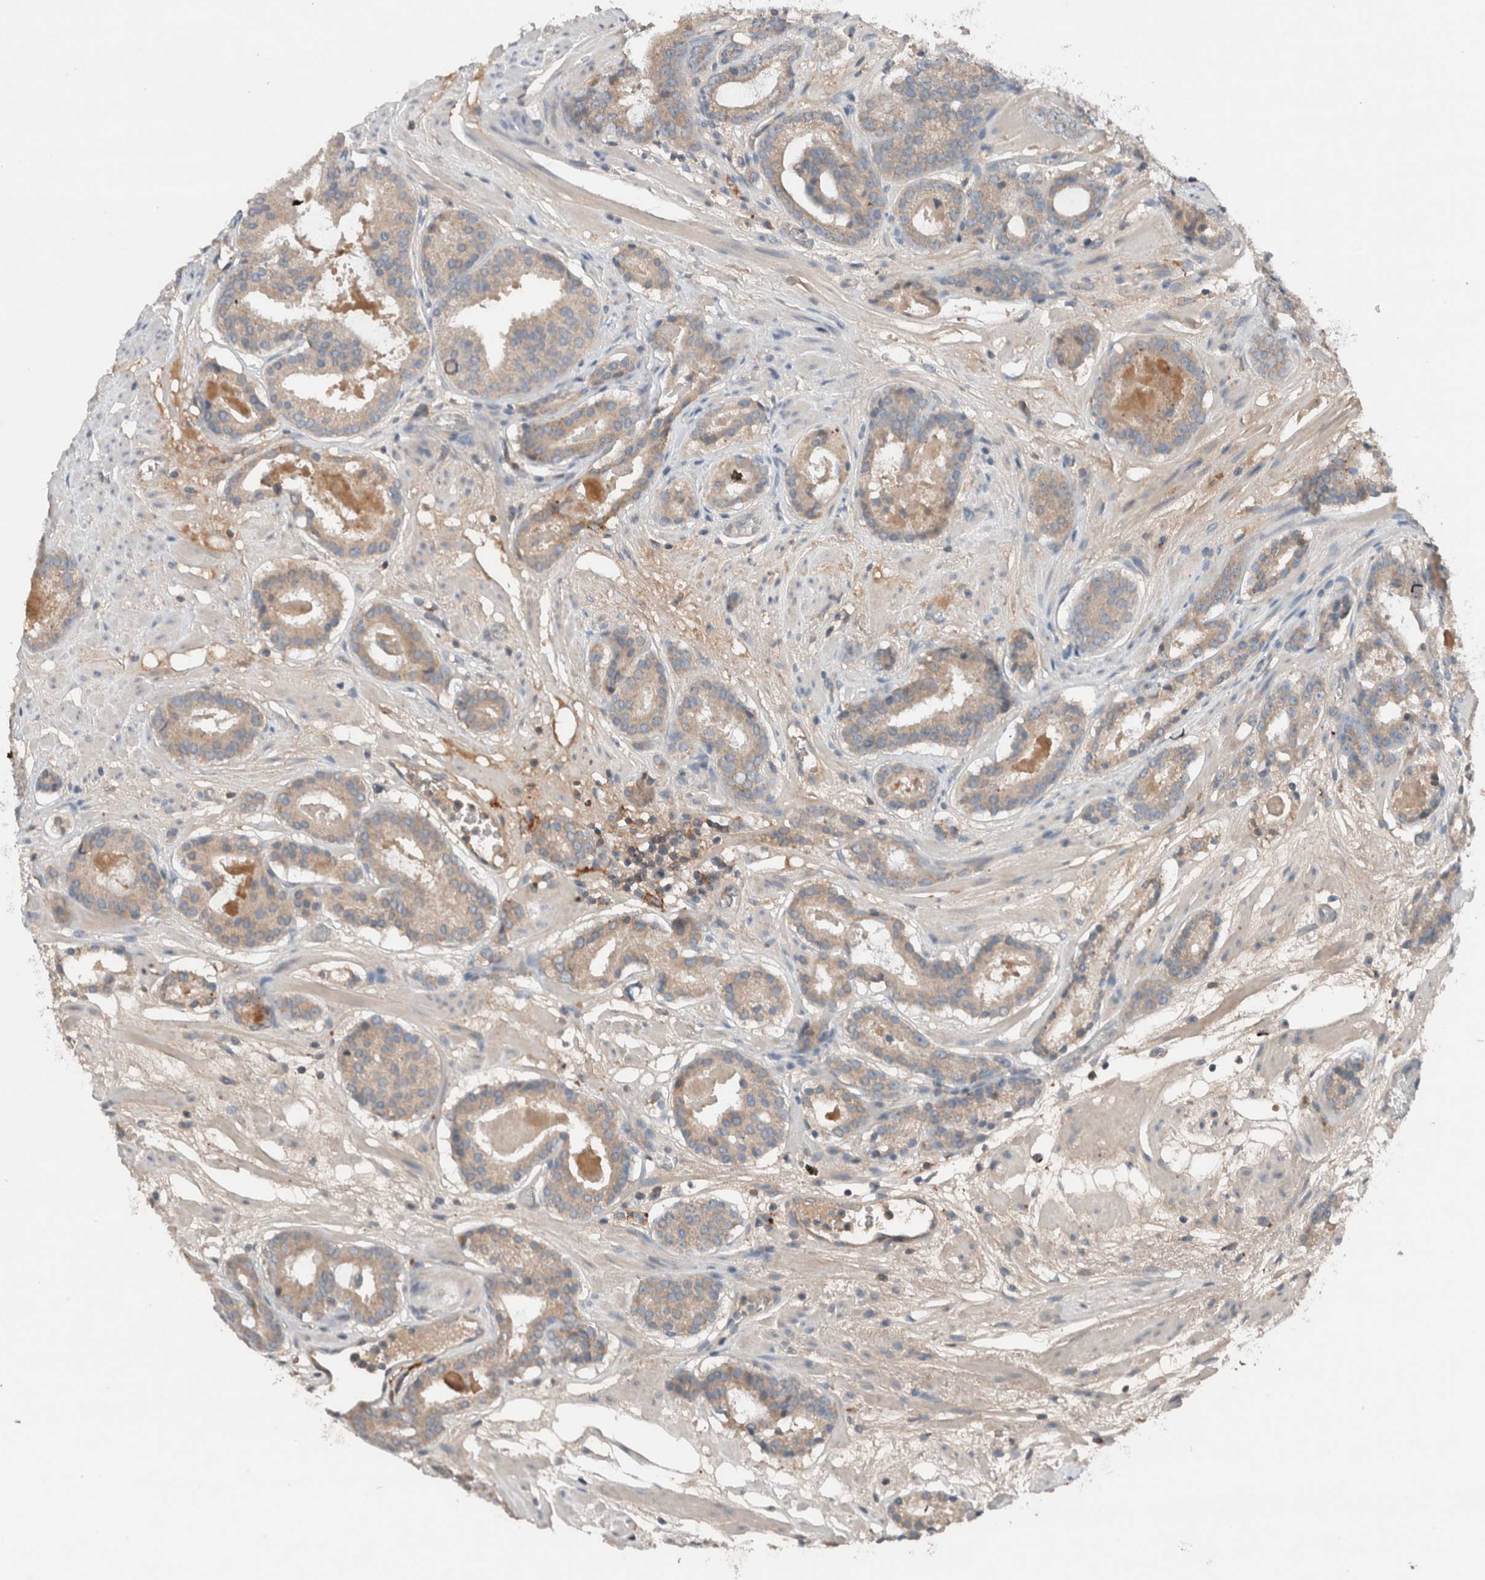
{"staining": {"intensity": "moderate", "quantity": "25%-75%", "location": "cytoplasmic/membranous"}, "tissue": "prostate cancer", "cell_type": "Tumor cells", "image_type": "cancer", "snomed": [{"axis": "morphology", "description": "Adenocarcinoma, Low grade"}, {"axis": "topography", "description": "Prostate"}], "caption": "This is an image of immunohistochemistry staining of prostate cancer (low-grade adenocarcinoma), which shows moderate expression in the cytoplasmic/membranous of tumor cells.", "gene": "UGCG", "patient": {"sex": "male", "age": 69}}